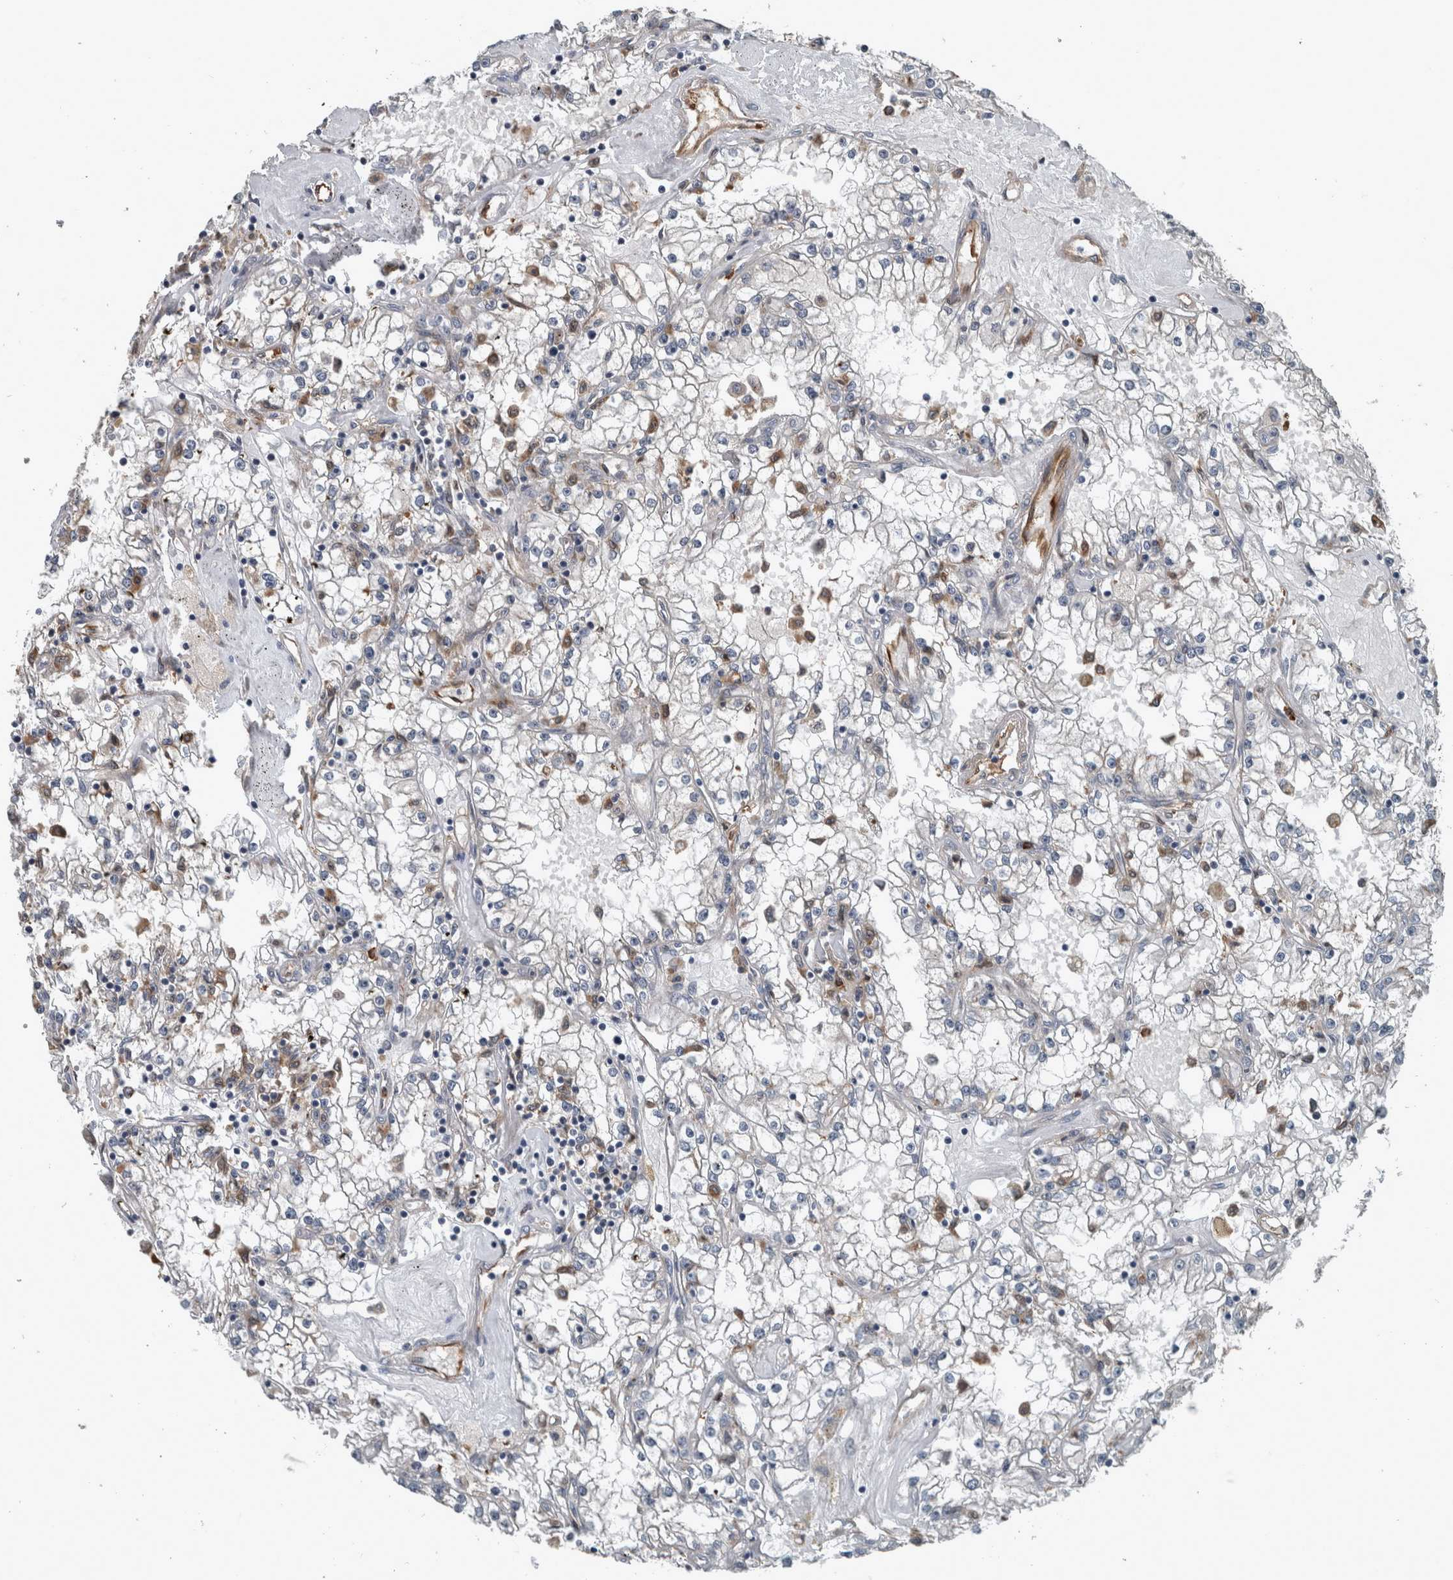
{"staining": {"intensity": "negative", "quantity": "none", "location": "none"}, "tissue": "renal cancer", "cell_type": "Tumor cells", "image_type": "cancer", "snomed": [{"axis": "morphology", "description": "Adenocarcinoma, NOS"}, {"axis": "topography", "description": "Kidney"}], "caption": "Renal cancer stained for a protein using immunohistochemistry exhibits no positivity tumor cells.", "gene": "EXOC8", "patient": {"sex": "male", "age": 56}}